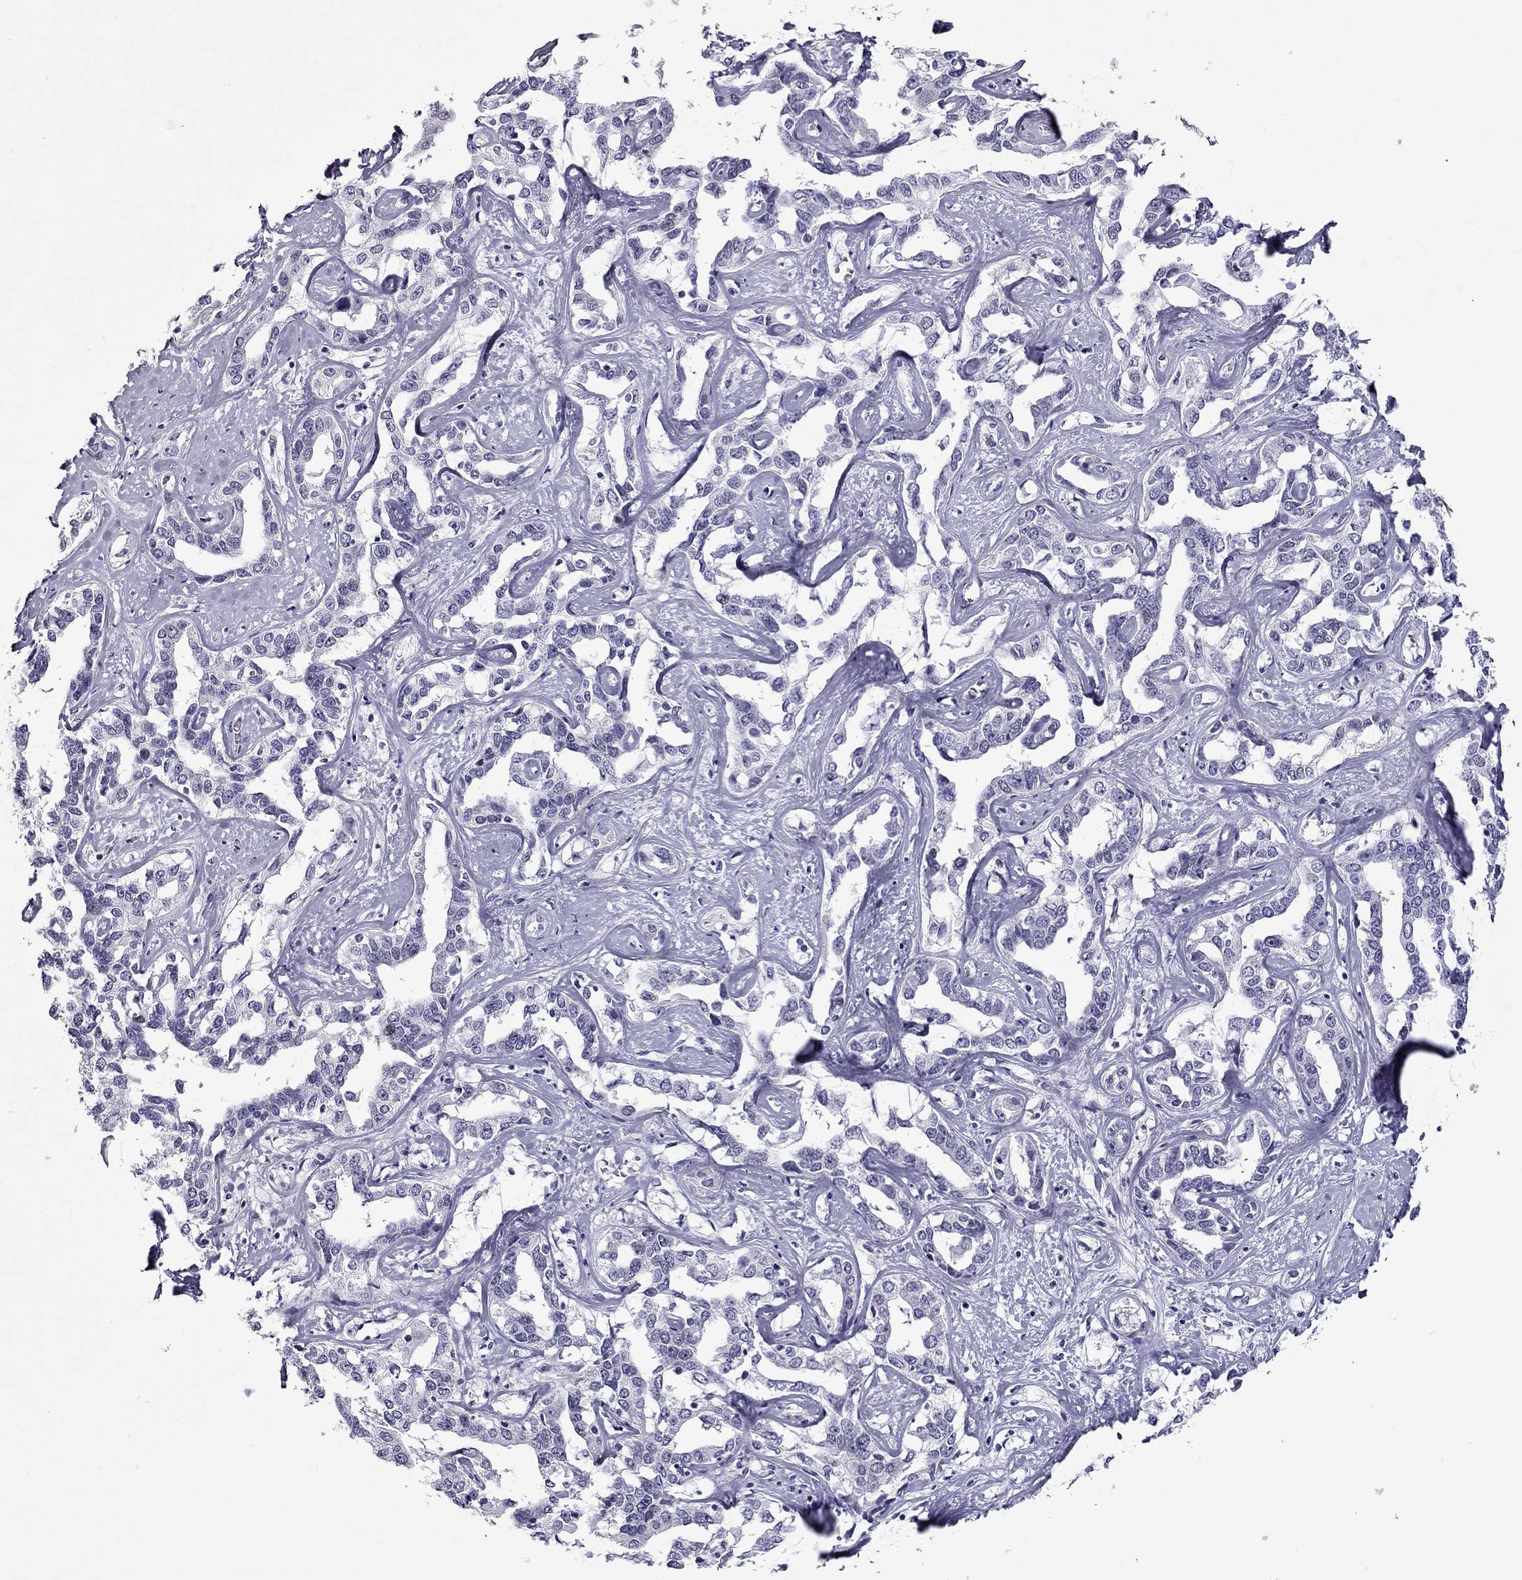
{"staining": {"intensity": "negative", "quantity": "none", "location": "none"}, "tissue": "liver cancer", "cell_type": "Tumor cells", "image_type": "cancer", "snomed": [{"axis": "morphology", "description": "Cholangiocarcinoma"}, {"axis": "topography", "description": "Liver"}], "caption": "Tumor cells are negative for protein expression in human liver cholangiocarcinoma.", "gene": "MYLK3", "patient": {"sex": "male", "age": 59}}